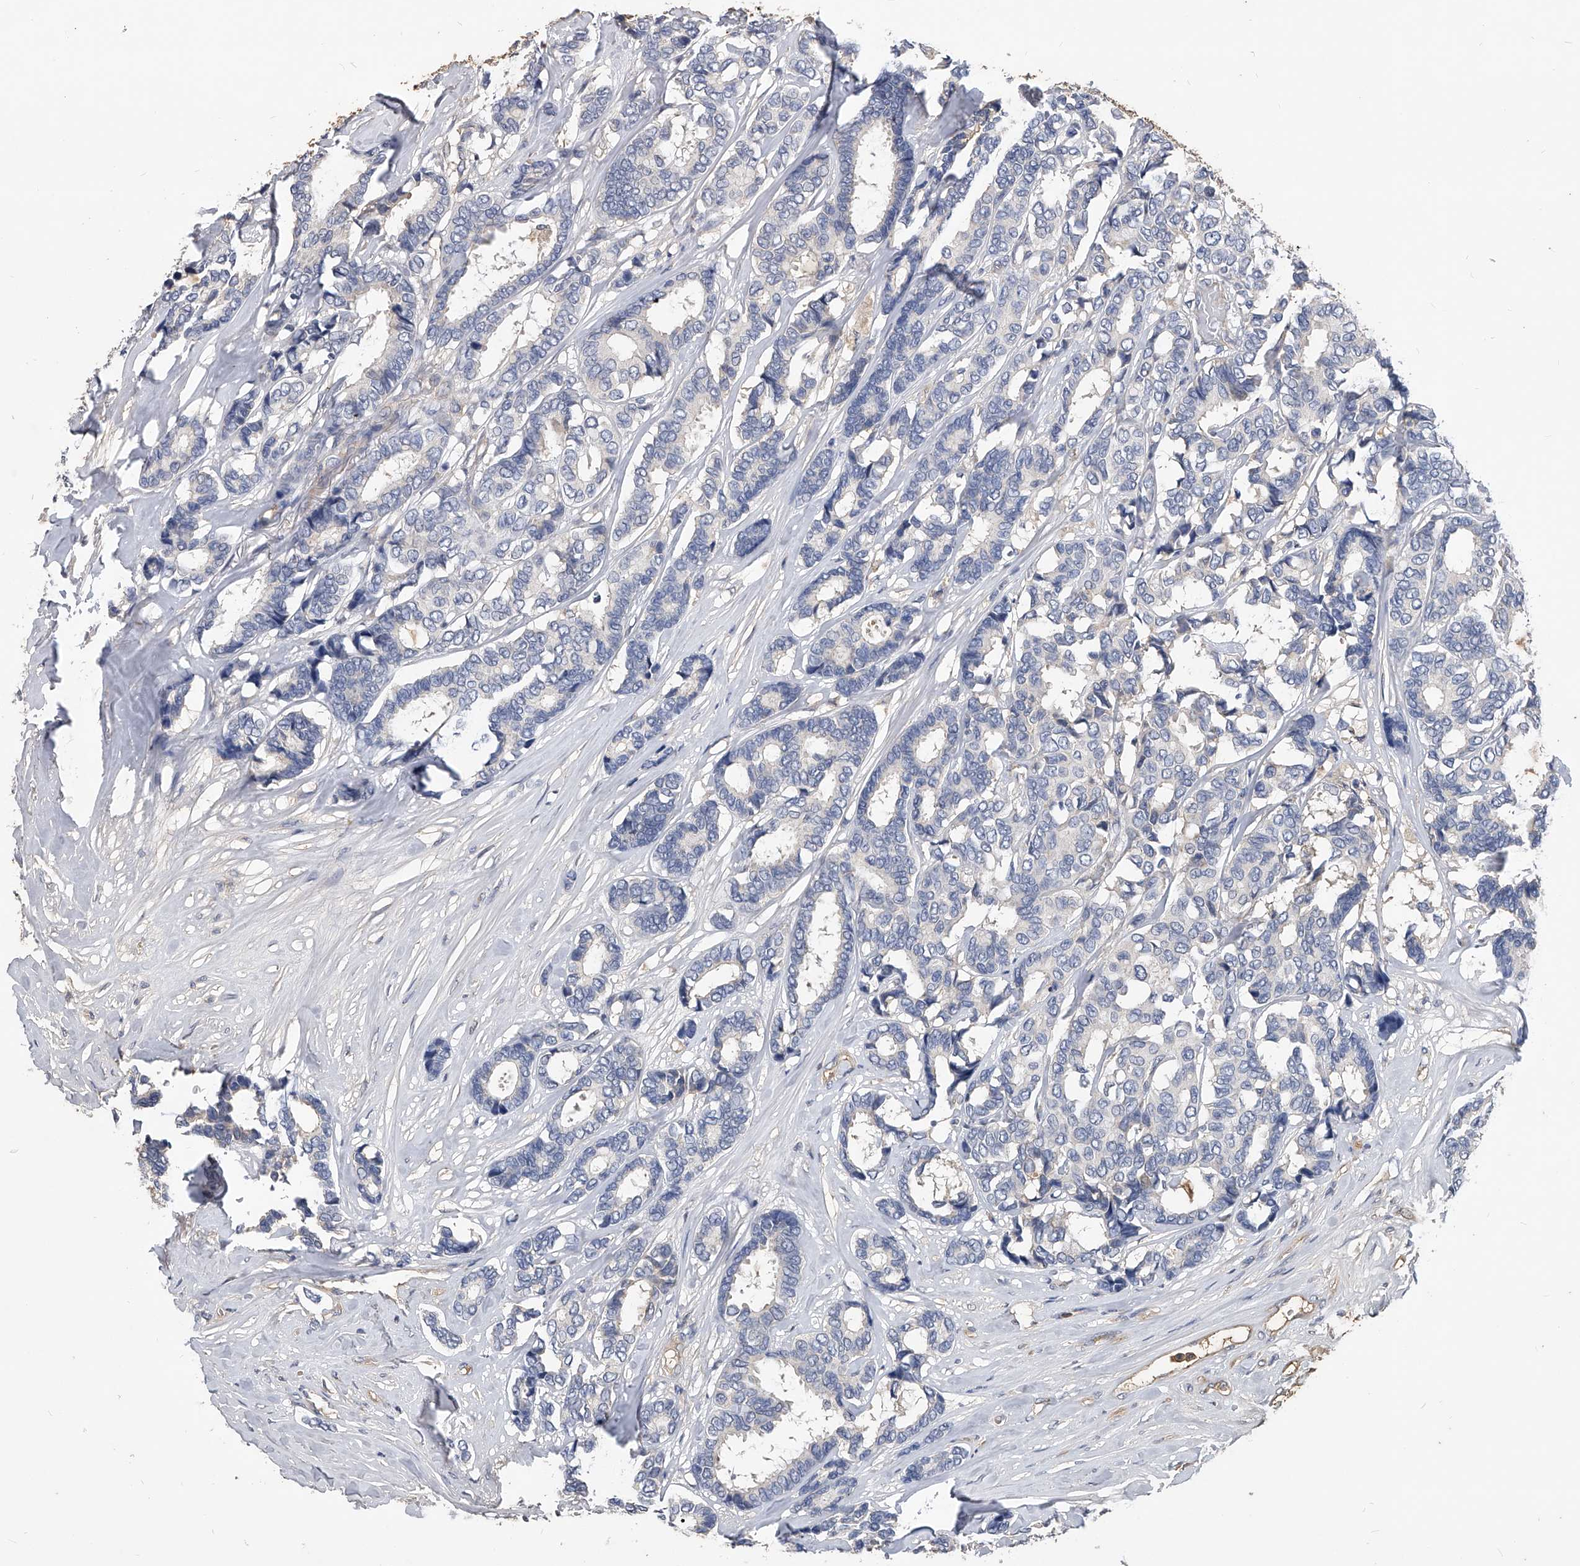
{"staining": {"intensity": "negative", "quantity": "none", "location": "none"}, "tissue": "breast cancer", "cell_type": "Tumor cells", "image_type": "cancer", "snomed": [{"axis": "morphology", "description": "Duct carcinoma"}, {"axis": "topography", "description": "Breast"}], "caption": "Immunohistochemical staining of breast cancer exhibits no significant positivity in tumor cells. Brightfield microscopy of immunohistochemistry (IHC) stained with DAB (3,3'-diaminobenzidine) (brown) and hematoxylin (blue), captured at high magnification.", "gene": "HOMER3", "patient": {"sex": "female", "age": 87}}